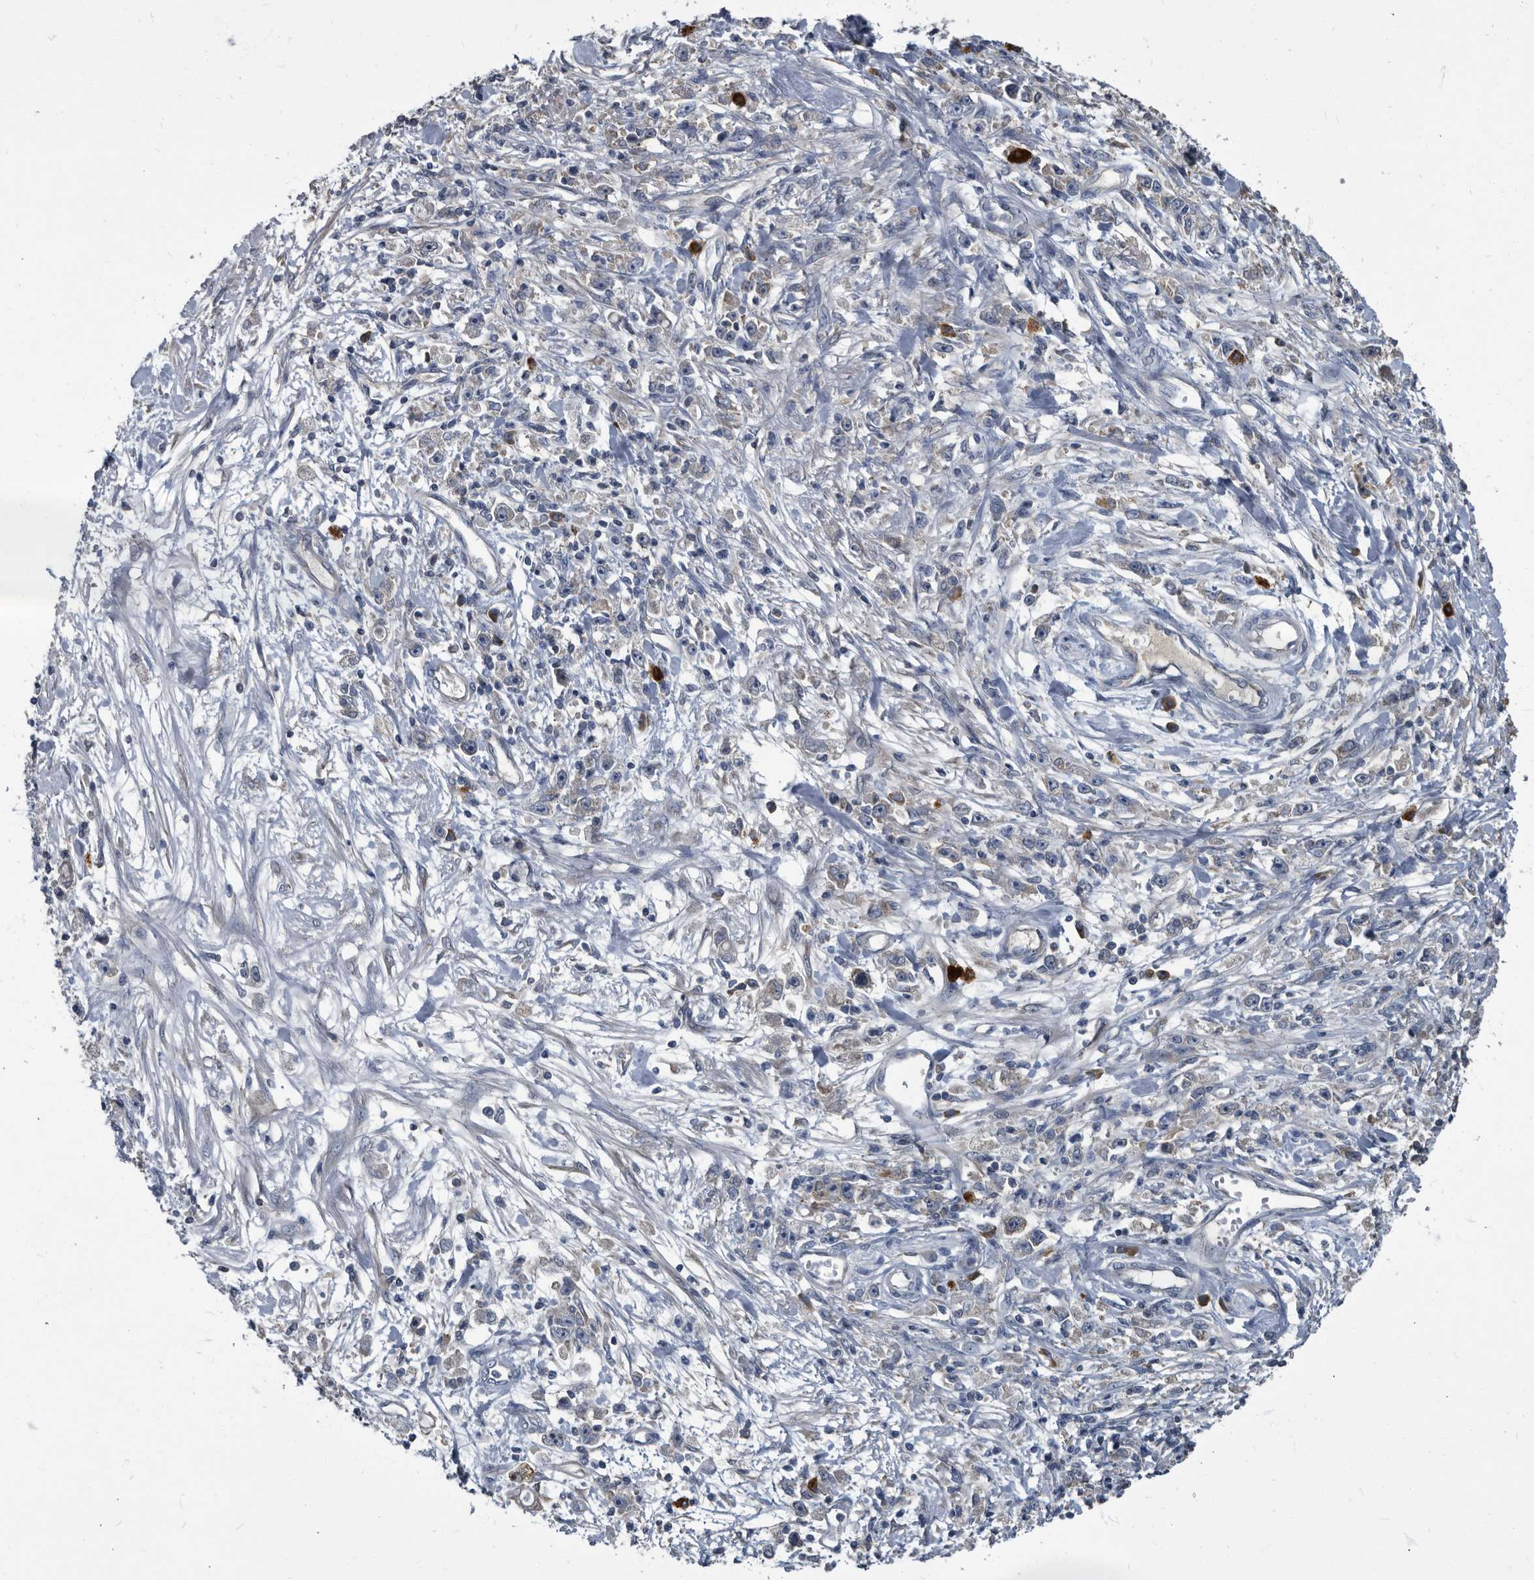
{"staining": {"intensity": "negative", "quantity": "none", "location": "none"}, "tissue": "stomach cancer", "cell_type": "Tumor cells", "image_type": "cancer", "snomed": [{"axis": "morphology", "description": "Adenocarcinoma, NOS"}, {"axis": "topography", "description": "Stomach"}], "caption": "The immunohistochemistry (IHC) micrograph has no significant staining in tumor cells of adenocarcinoma (stomach) tissue. (DAB IHC with hematoxylin counter stain).", "gene": "CDV3", "patient": {"sex": "female", "age": 59}}